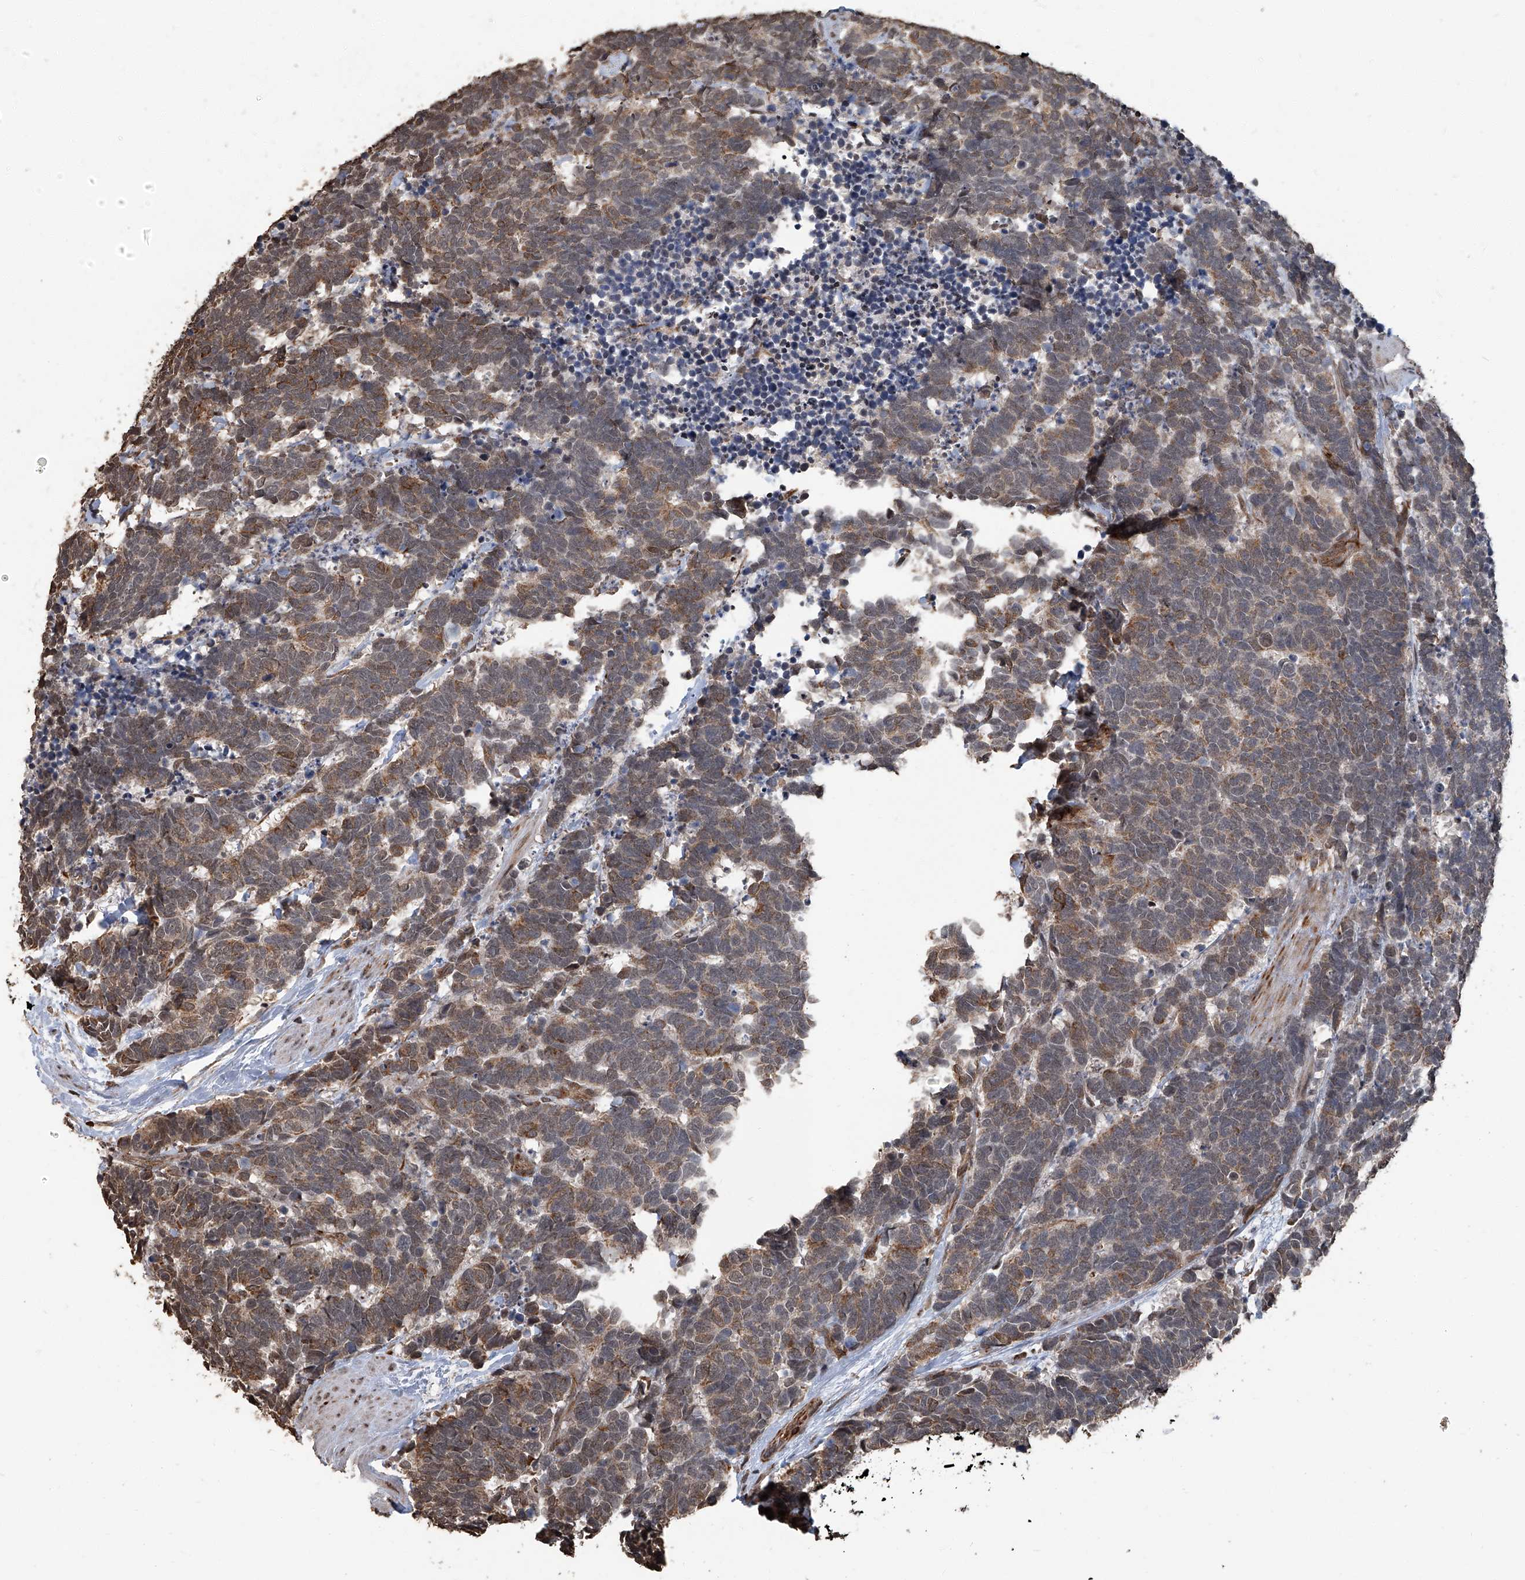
{"staining": {"intensity": "weak", "quantity": ">75%", "location": "cytoplasmic/membranous"}, "tissue": "carcinoid", "cell_type": "Tumor cells", "image_type": "cancer", "snomed": [{"axis": "morphology", "description": "Carcinoma, NOS"}, {"axis": "morphology", "description": "Carcinoid, malignant, NOS"}, {"axis": "topography", "description": "Urinary bladder"}], "caption": "Tumor cells reveal low levels of weak cytoplasmic/membranous staining in approximately >75% of cells in human malignant carcinoid.", "gene": "GPR132", "patient": {"sex": "male", "age": 57}}